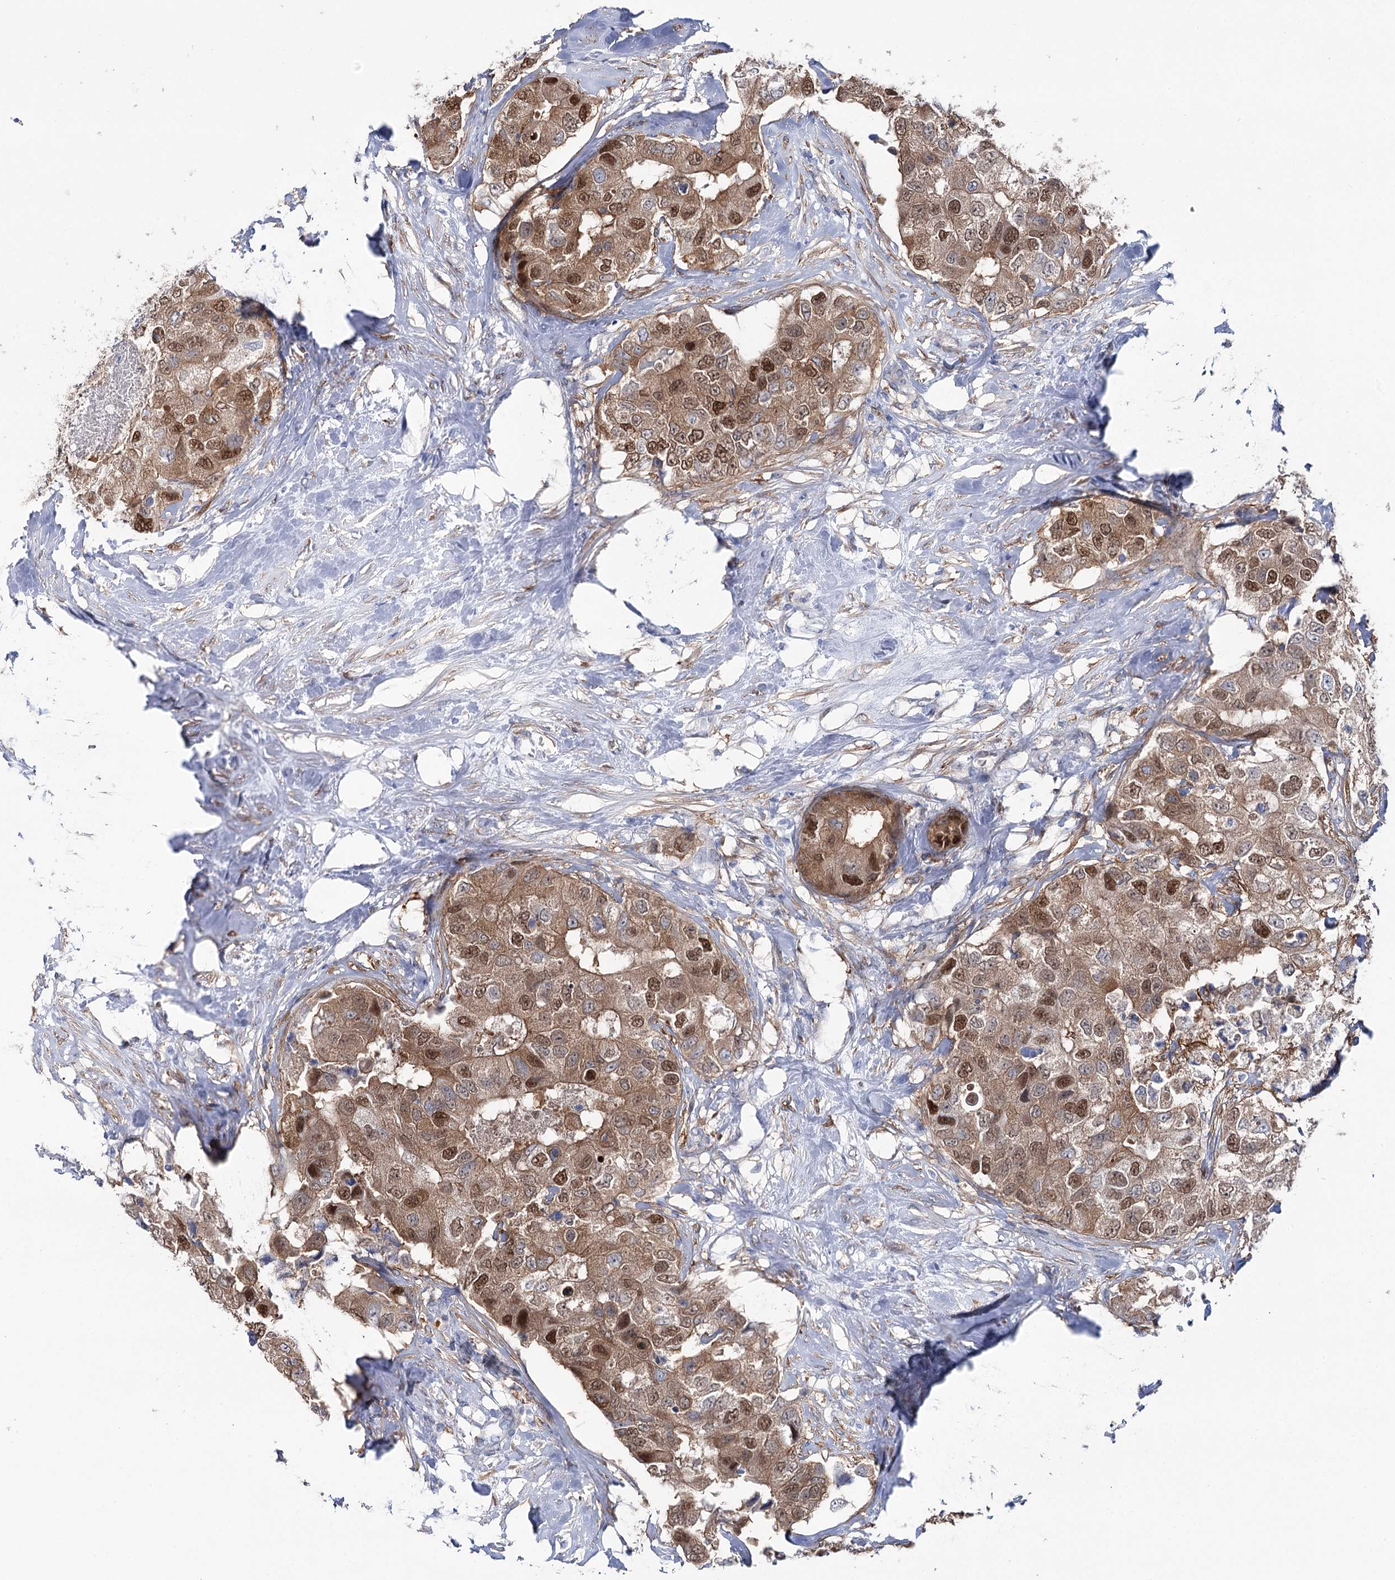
{"staining": {"intensity": "moderate", "quantity": ">75%", "location": "cytoplasmic/membranous,nuclear"}, "tissue": "breast cancer", "cell_type": "Tumor cells", "image_type": "cancer", "snomed": [{"axis": "morphology", "description": "Duct carcinoma"}, {"axis": "topography", "description": "Breast"}], "caption": "An immunohistochemistry (IHC) histopathology image of tumor tissue is shown. Protein staining in brown labels moderate cytoplasmic/membranous and nuclear positivity in breast invasive ductal carcinoma within tumor cells.", "gene": "UGDH", "patient": {"sex": "female", "age": 62}}